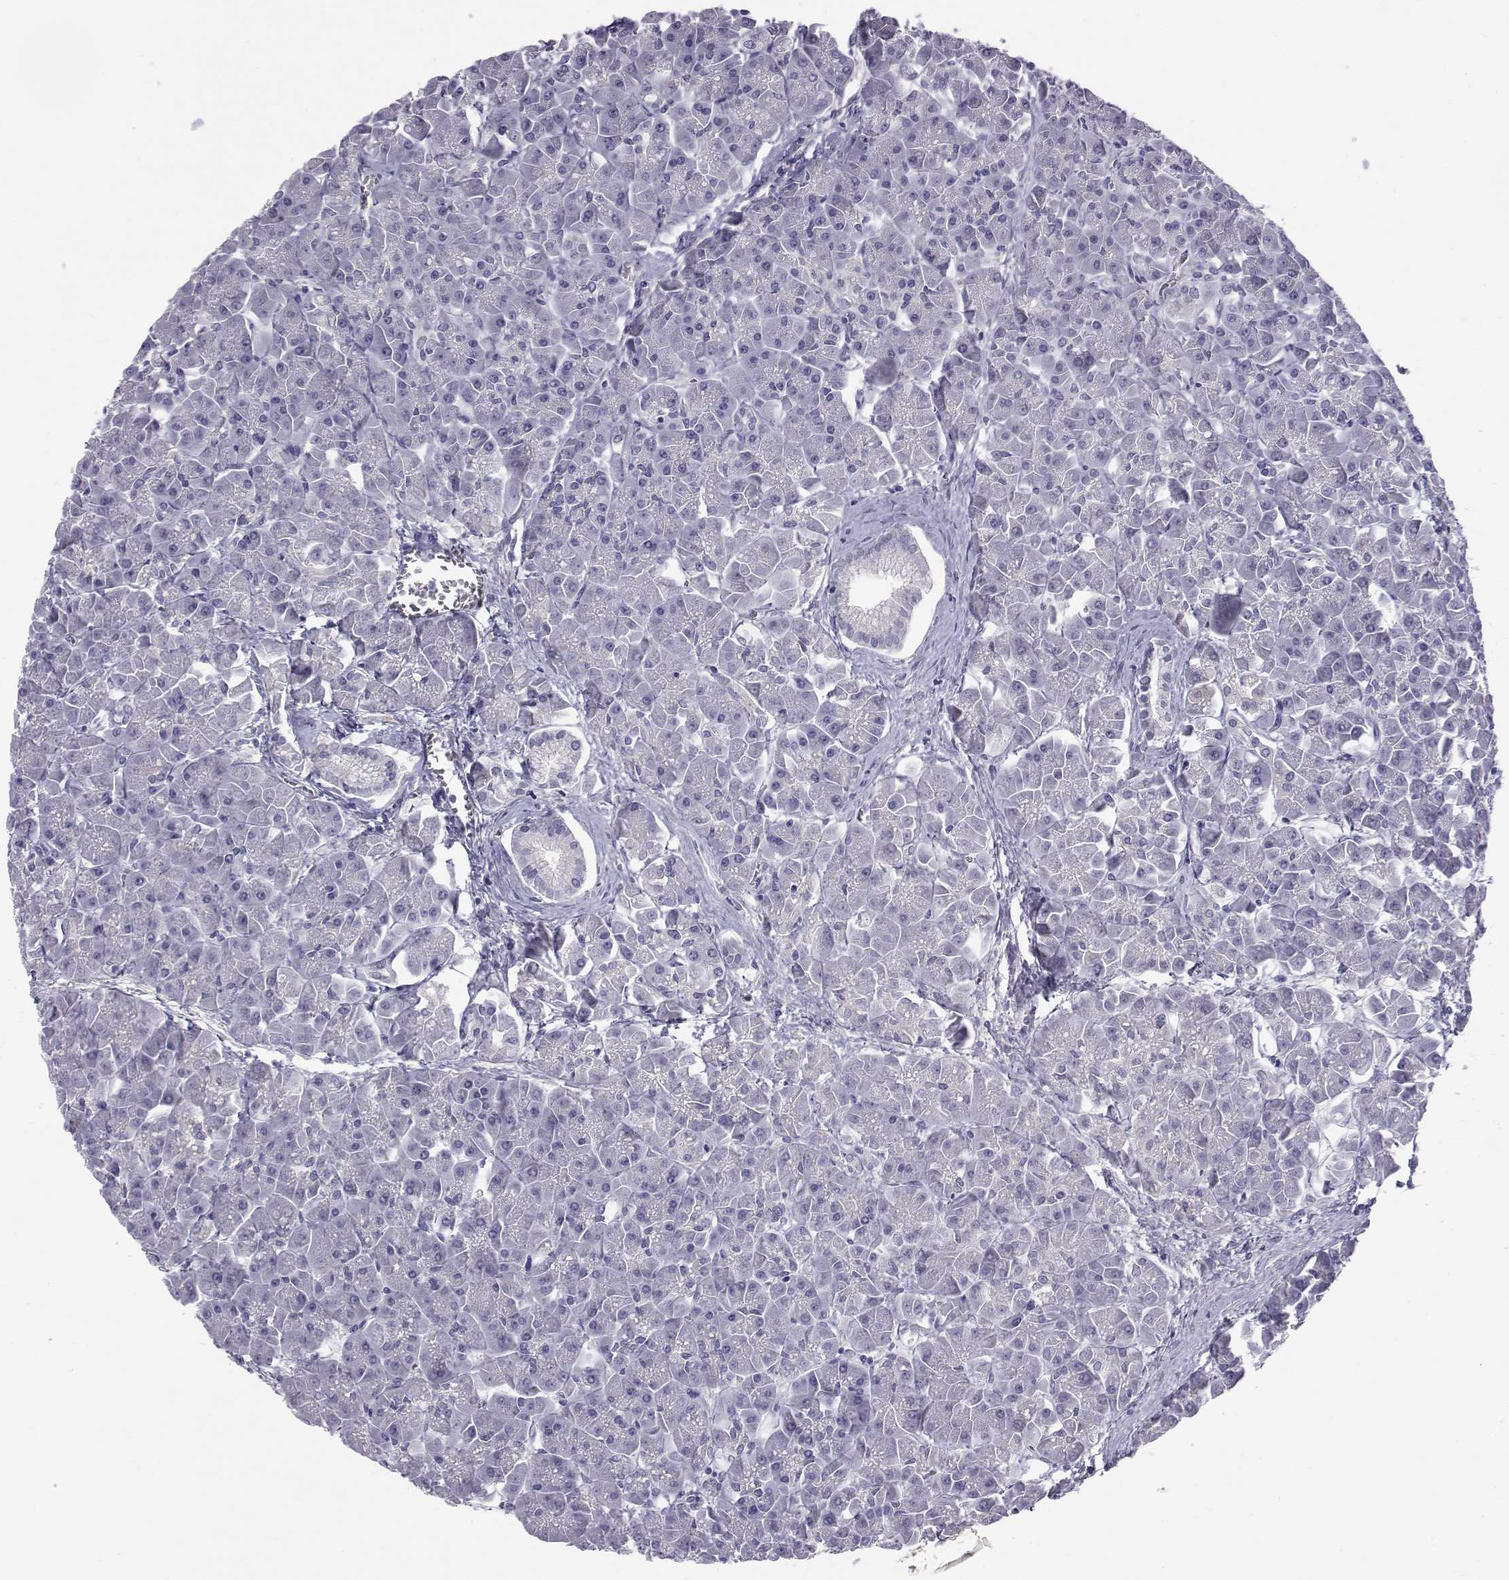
{"staining": {"intensity": "negative", "quantity": "none", "location": "none"}, "tissue": "pancreas", "cell_type": "Exocrine glandular cells", "image_type": "normal", "snomed": [{"axis": "morphology", "description": "Normal tissue, NOS"}, {"axis": "topography", "description": "Pancreas"}], "caption": "Normal pancreas was stained to show a protein in brown. There is no significant expression in exocrine glandular cells.", "gene": "RNASE12", "patient": {"sex": "male", "age": 70}}